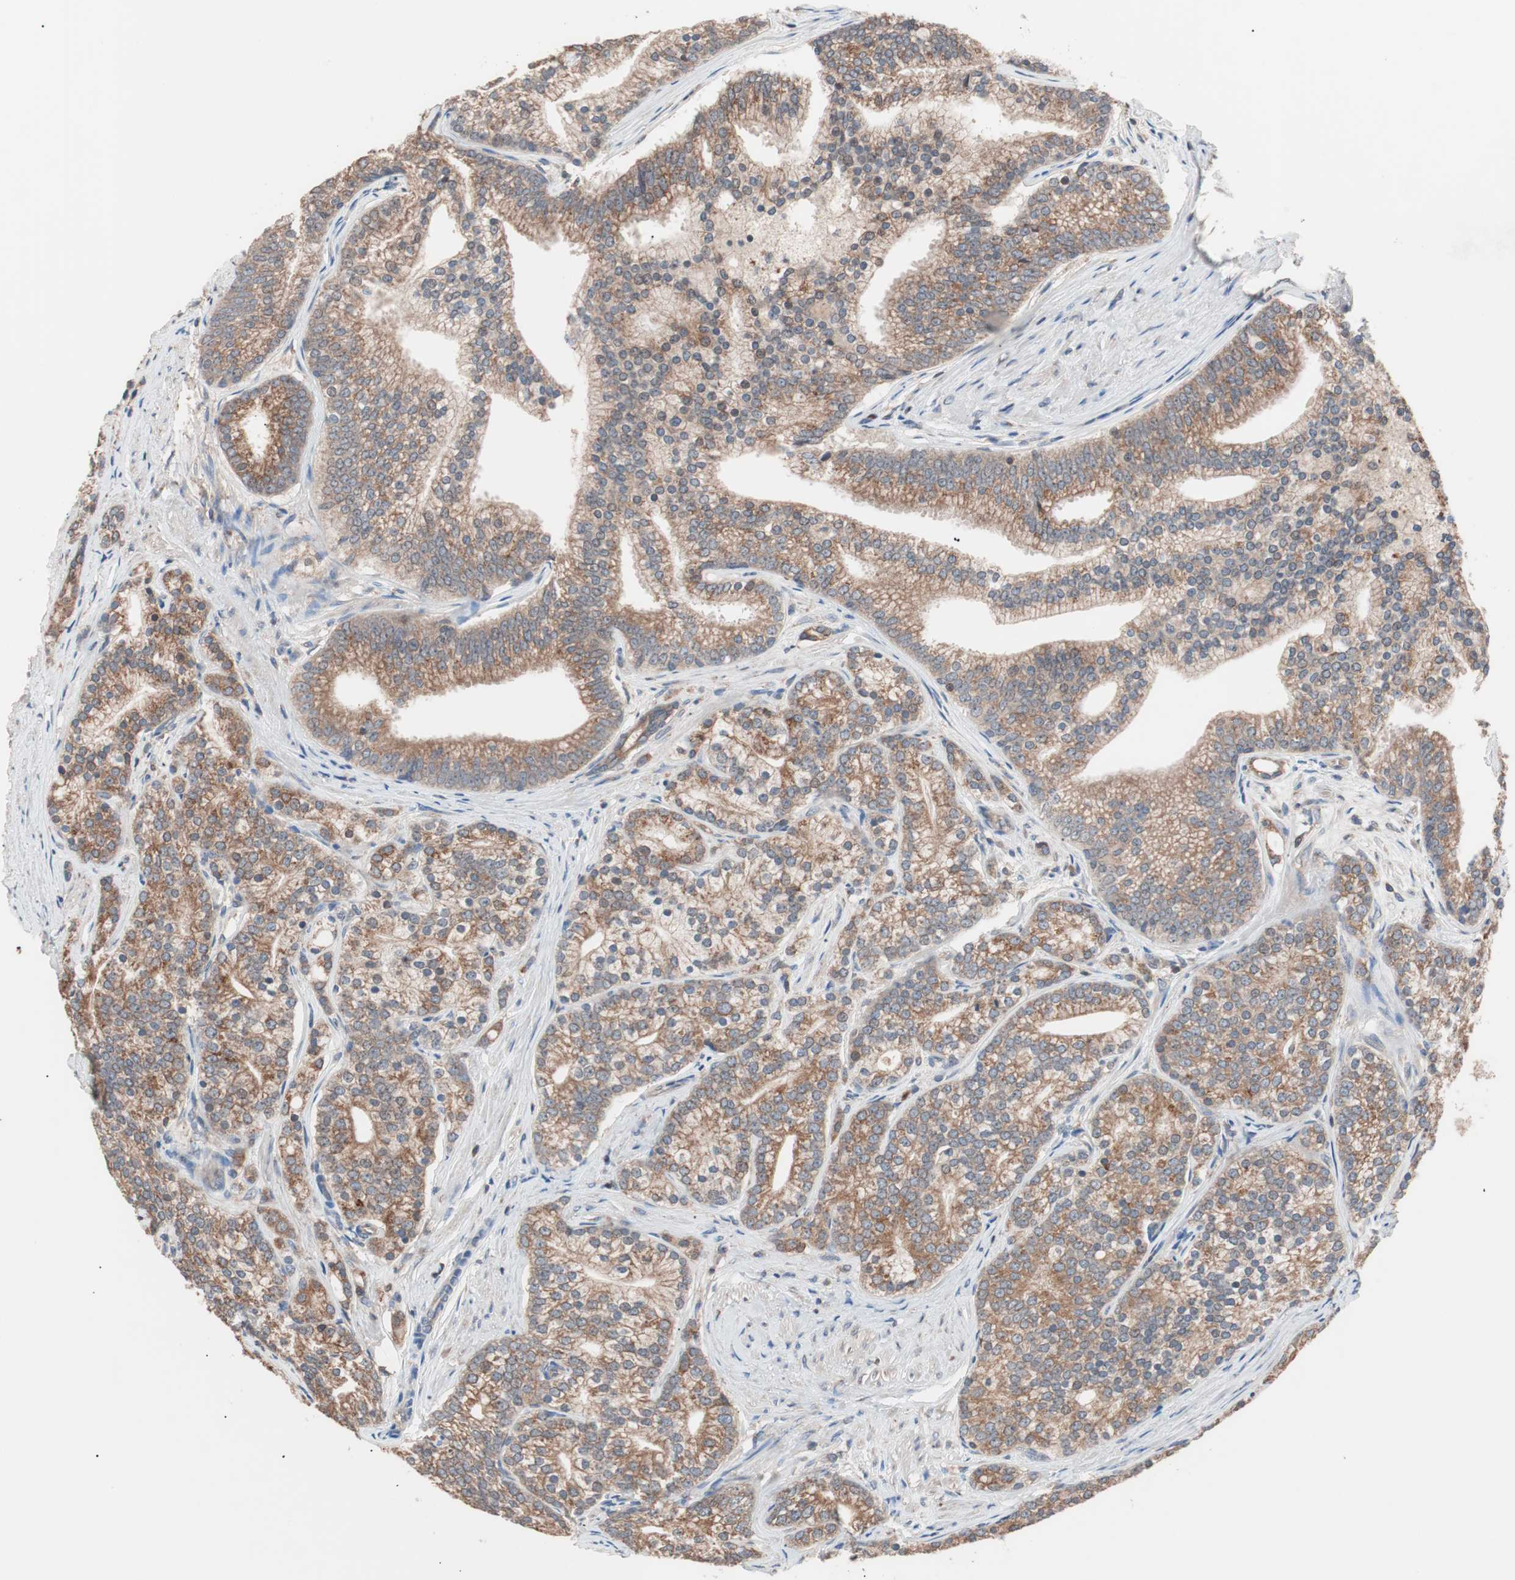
{"staining": {"intensity": "moderate", "quantity": ">75%", "location": "cytoplasmic/membranous"}, "tissue": "prostate cancer", "cell_type": "Tumor cells", "image_type": "cancer", "snomed": [{"axis": "morphology", "description": "Adenocarcinoma, Low grade"}, {"axis": "topography", "description": "Prostate"}], "caption": "A medium amount of moderate cytoplasmic/membranous staining is appreciated in approximately >75% of tumor cells in prostate cancer (low-grade adenocarcinoma) tissue.", "gene": "GLYCTK", "patient": {"sex": "male", "age": 71}}